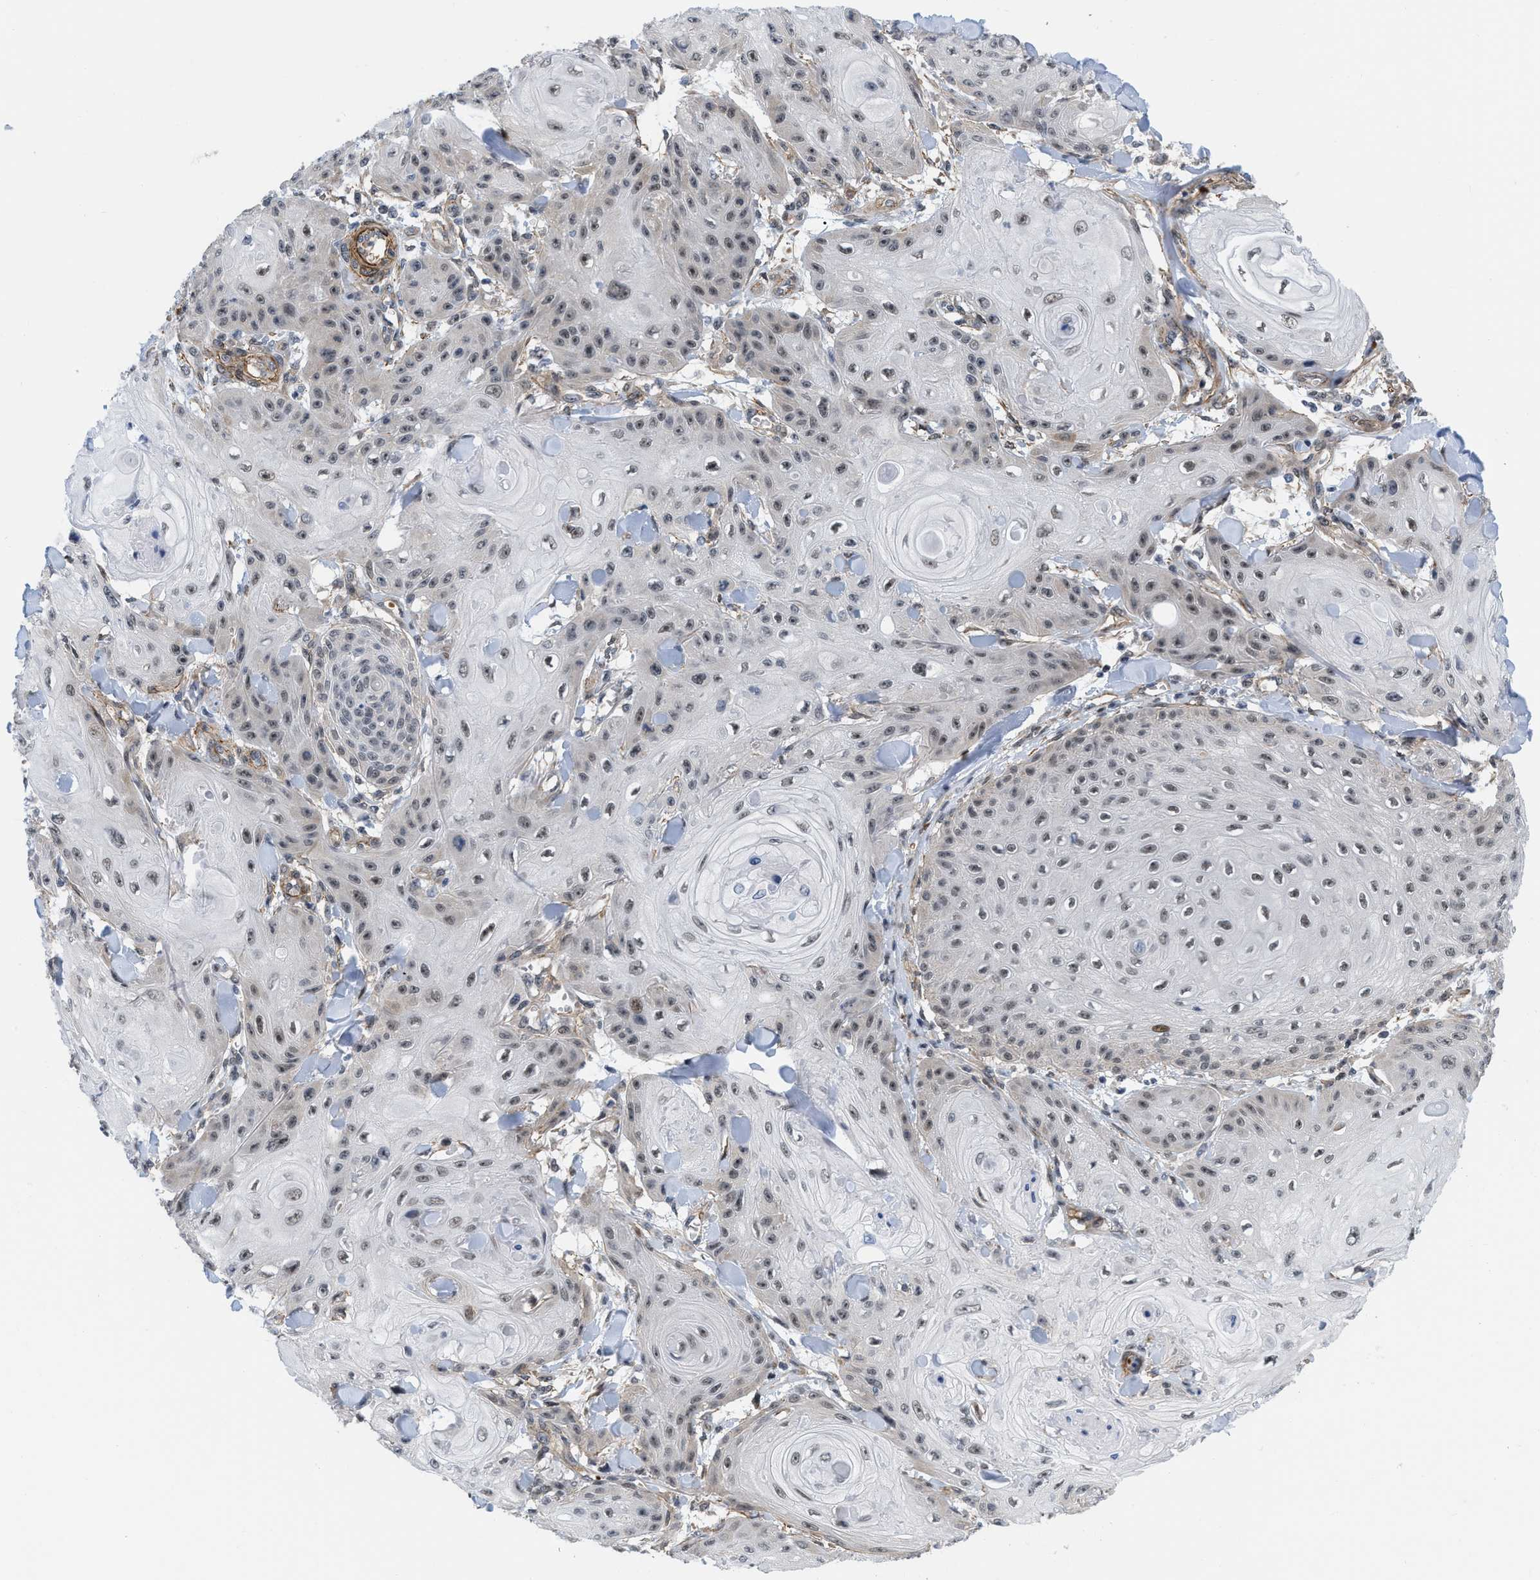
{"staining": {"intensity": "weak", "quantity": "<25%", "location": "nuclear"}, "tissue": "skin cancer", "cell_type": "Tumor cells", "image_type": "cancer", "snomed": [{"axis": "morphology", "description": "Squamous cell carcinoma, NOS"}, {"axis": "topography", "description": "Skin"}], "caption": "Squamous cell carcinoma (skin) was stained to show a protein in brown. There is no significant positivity in tumor cells.", "gene": "GPRASP2", "patient": {"sex": "male", "age": 74}}